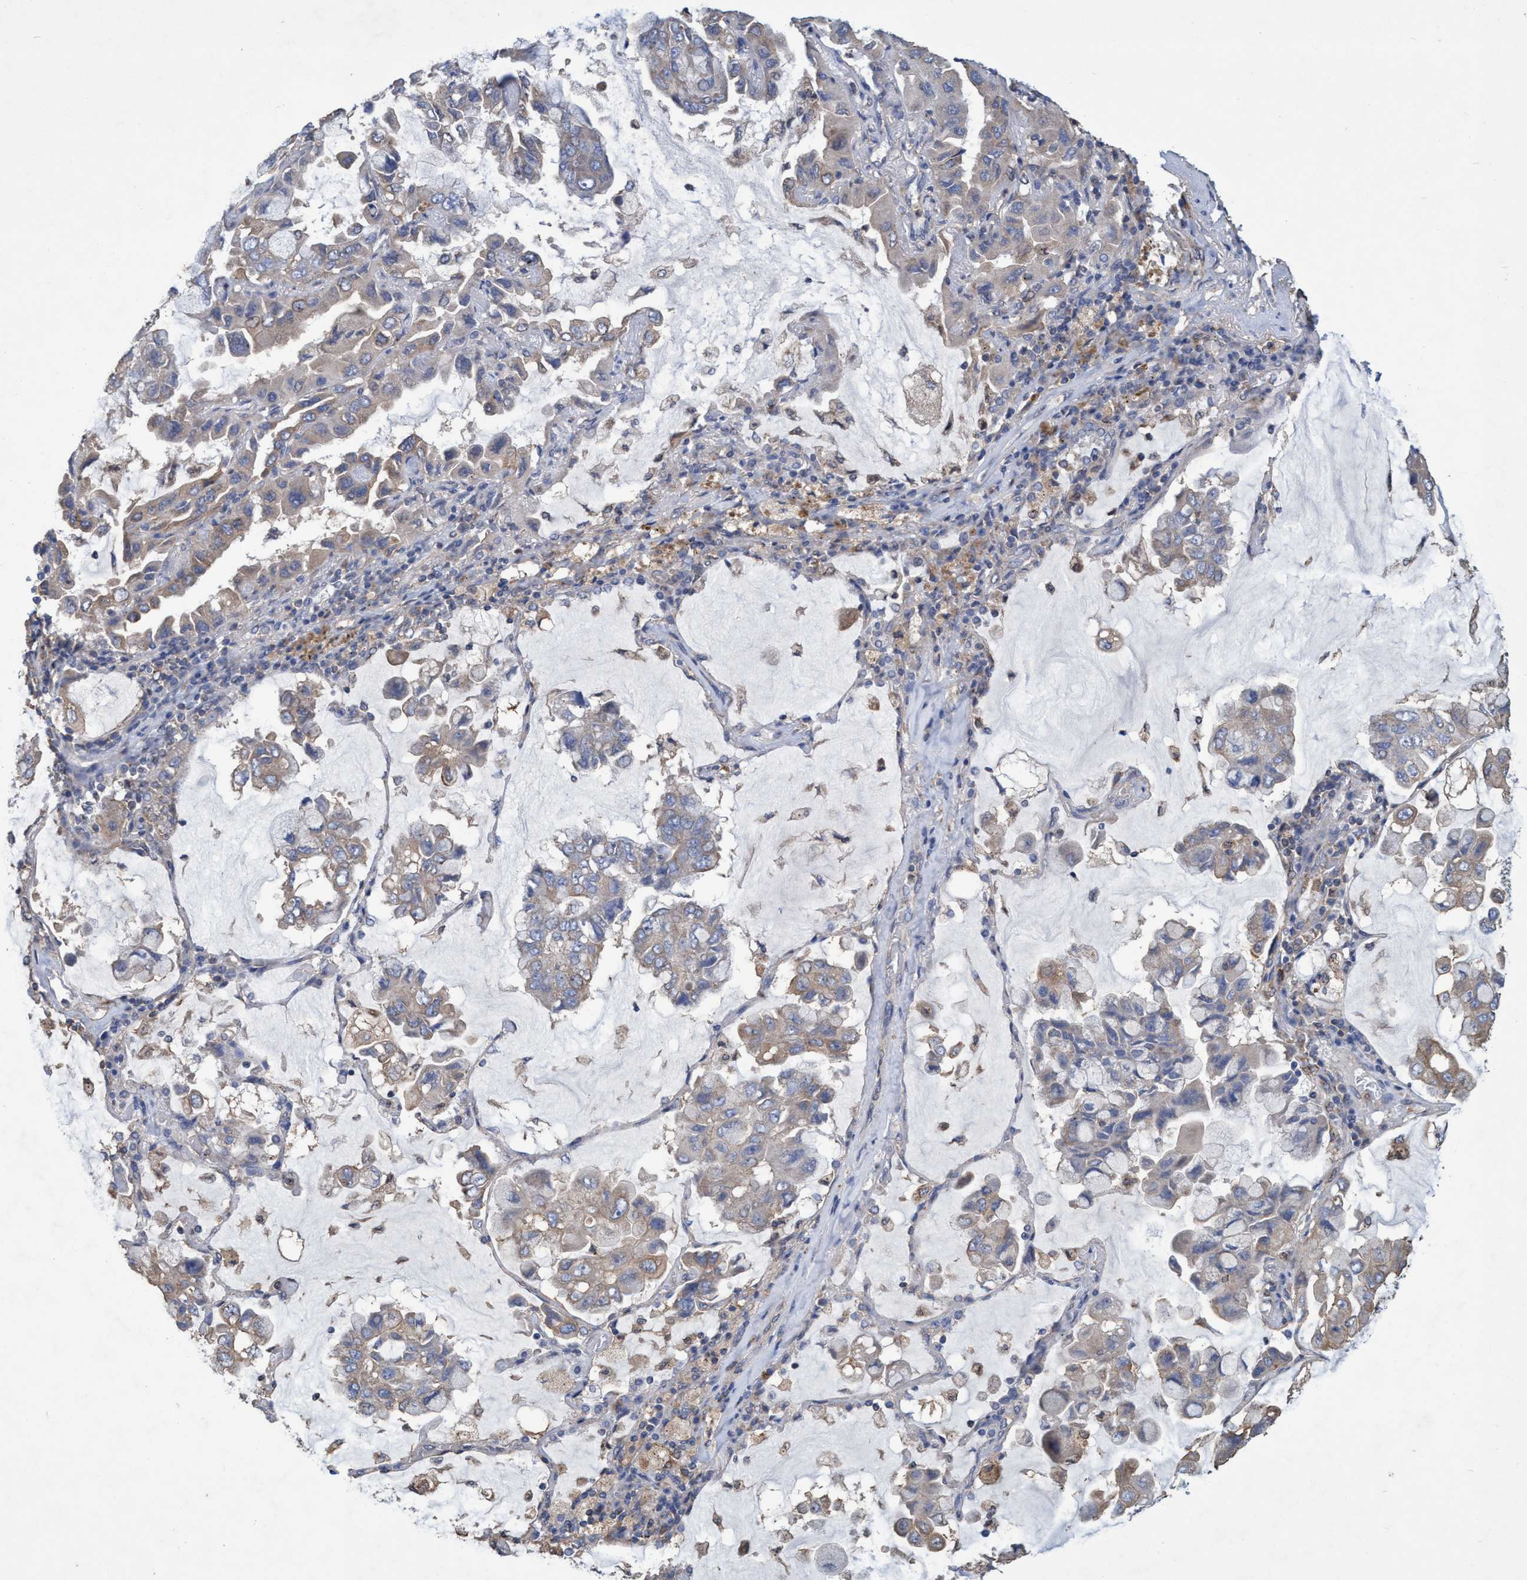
{"staining": {"intensity": "weak", "quantity": "<25%", "location": "cytoplasmic/membranous"}, "tissue": "lung cancer", "cell_type": "Tumor cells", "image_type": "cancer", "snomed": [{"axis": "morphology", "description": "Adenocarcinoma, NOS"}, {"axis": "topography", "description": "Lung"}], "caption": "Immunohistochemical staining of human lung adenocarcinoma displays no significant expression in tumor cells. The staining is performed using DAB brown chromogen with nuclei counter-stained in using hematoxylin.", "gene": "BICD2", "patient": {"sex": "male", "age": 64}}